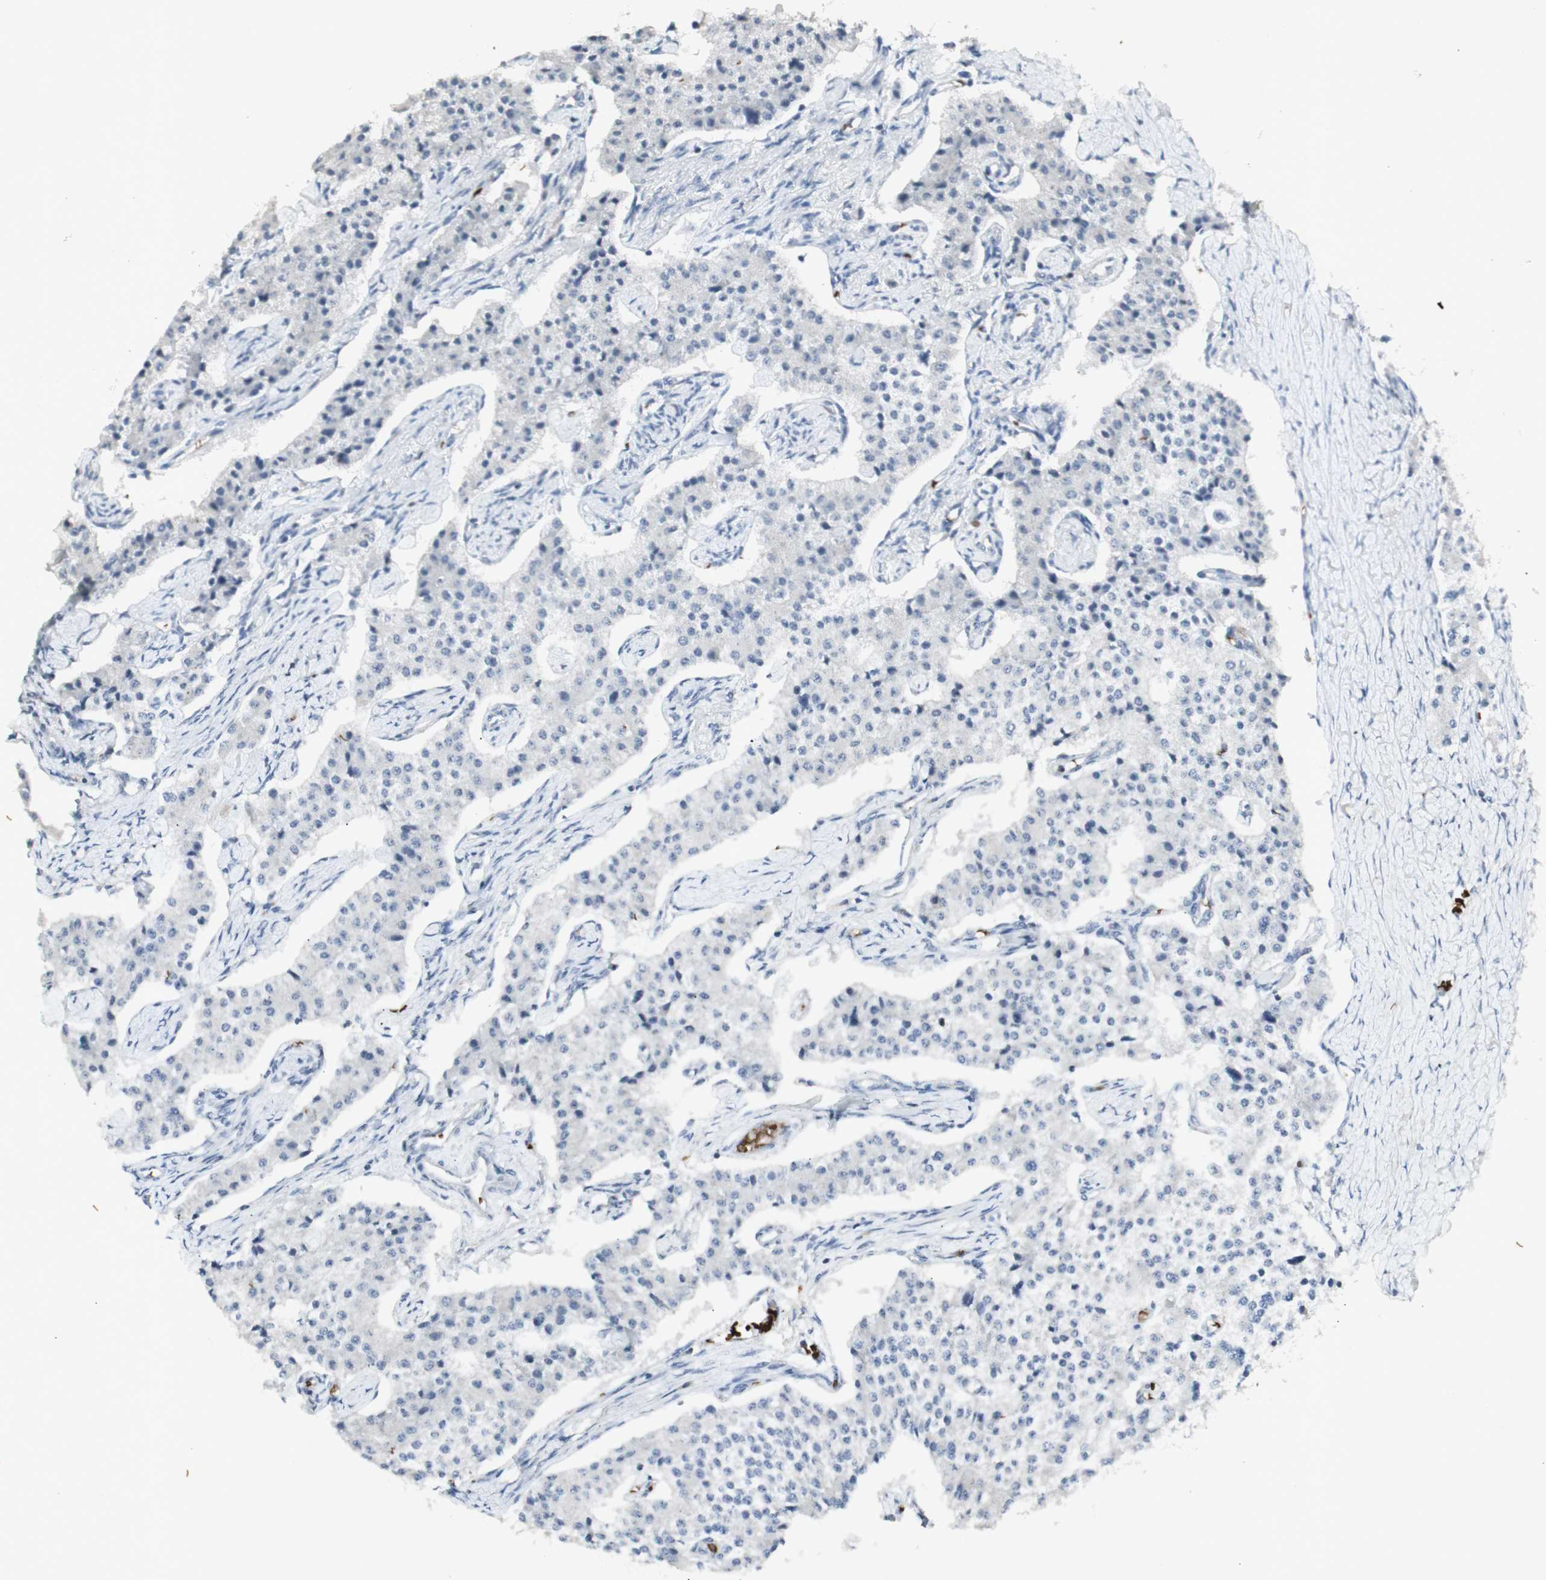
{"staining": {"intensity": "negative", "quantity": "none", "location": "none"}, "tissue": "carcinoid", "cell_type": "Tumor cells", "image_type": "cancer", "snomed": [{"axis": "morphology", "description": "Carcinoid, malignant, NOS"}, {"axis": "topography", "description": "Colon"}], "caption": "The image shows no staining of tumor cells in carcinoid. (DAB (3,3'-diaminobenzidine) immunohistochemistry visualized using brightfield microscopy, high magnification).", "gene": "INS", "patient": {"sex": "female", "age": 52}}